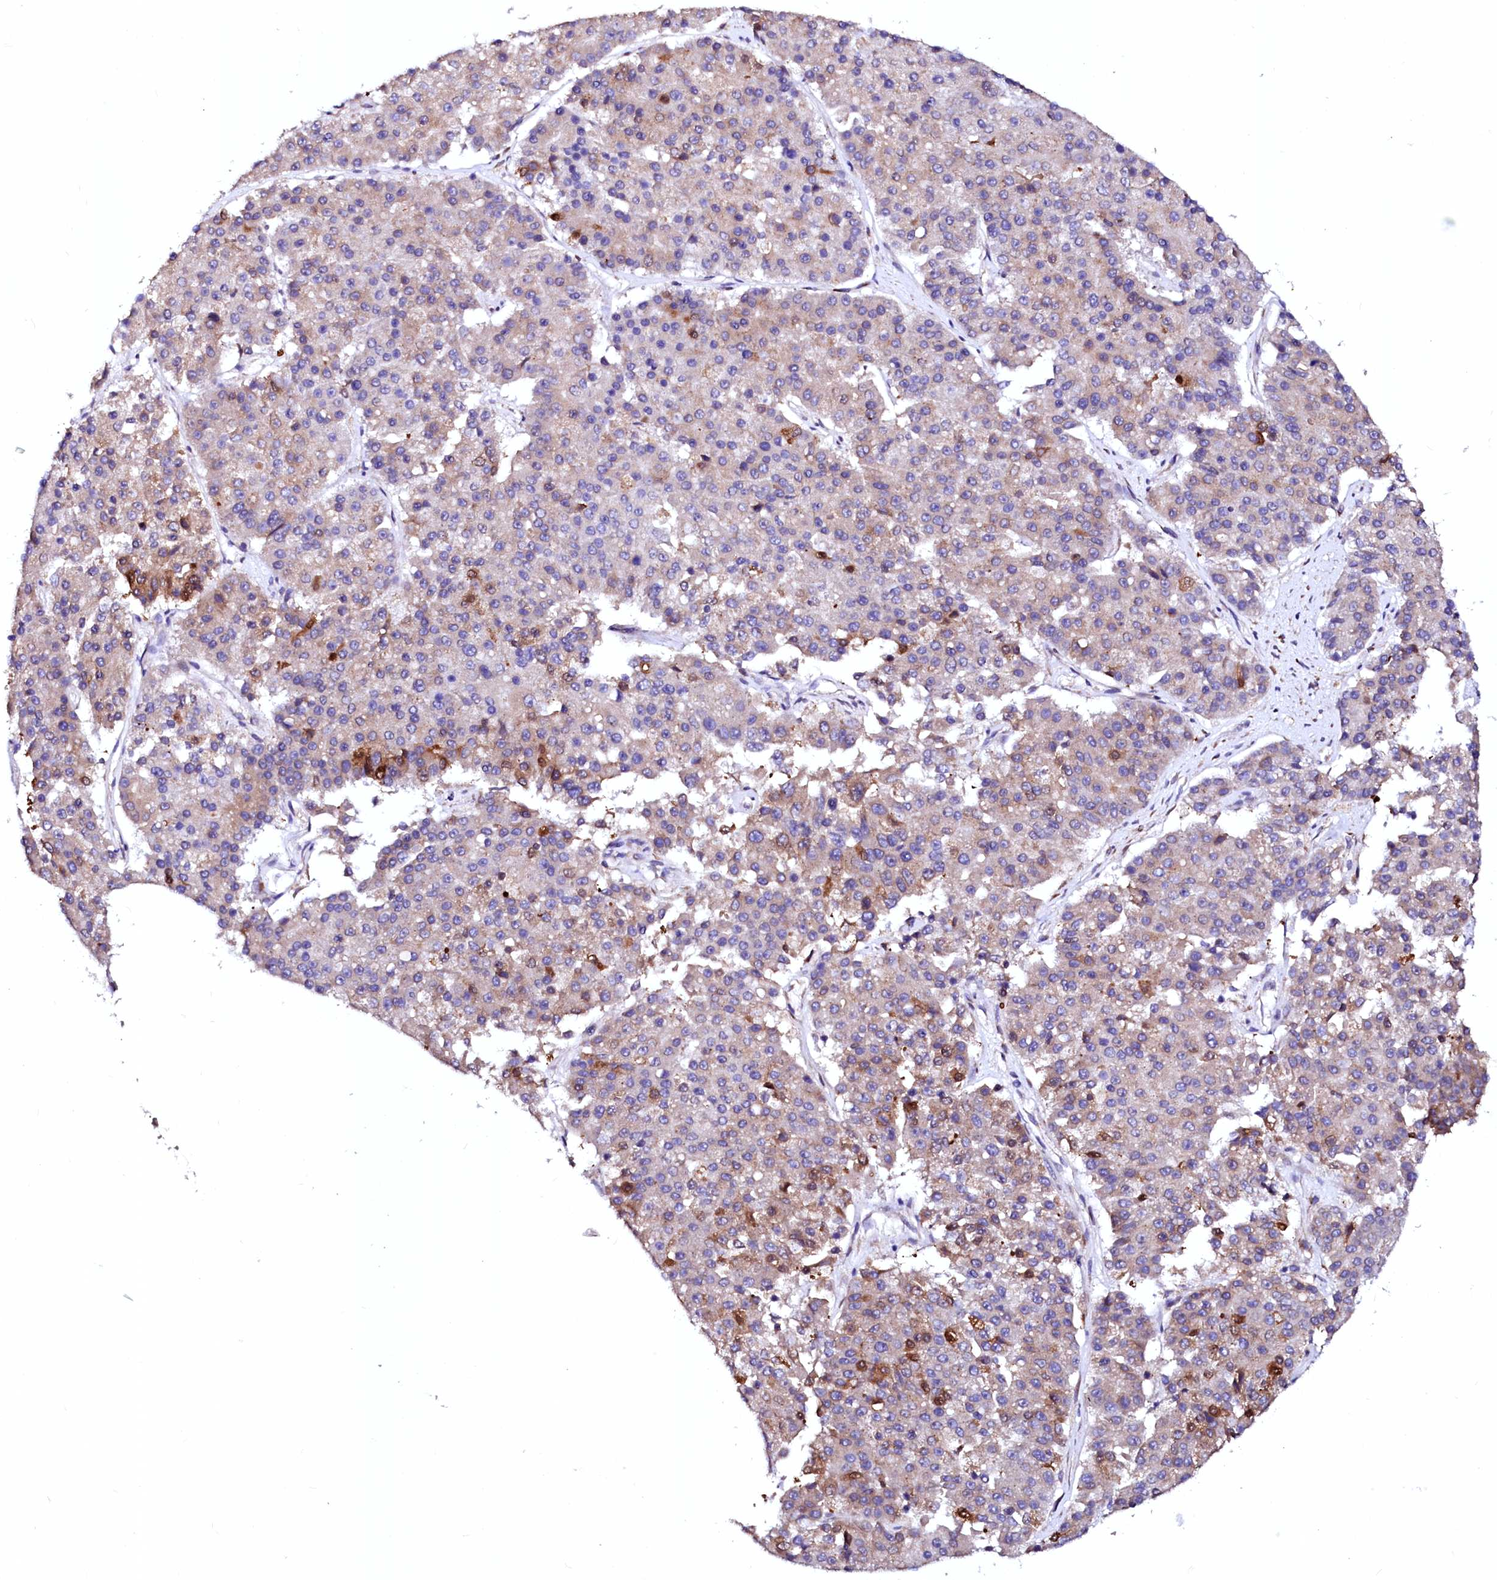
{"staining": {"intensity": "moderate", "quantity": "<25%", "location": "cytoplasmic/membranous"}, "tissue": "pancreatic cancer", "cell_type": "Tumor cells", "image_type": "cancer", "snomed": [{"axis": "morphology", "description": "Adenocarcinoma, NOS"}, {"axis": "topography", "description": "Pancreas"}], "caption": "Moderate cytoplasmic/membranous expression is appreciated in approximately <25% of tumor cells in pancreatic adenocarcinoma.", "gene": "LMAN1", "patient": {"sex": "male", "age": 50}}